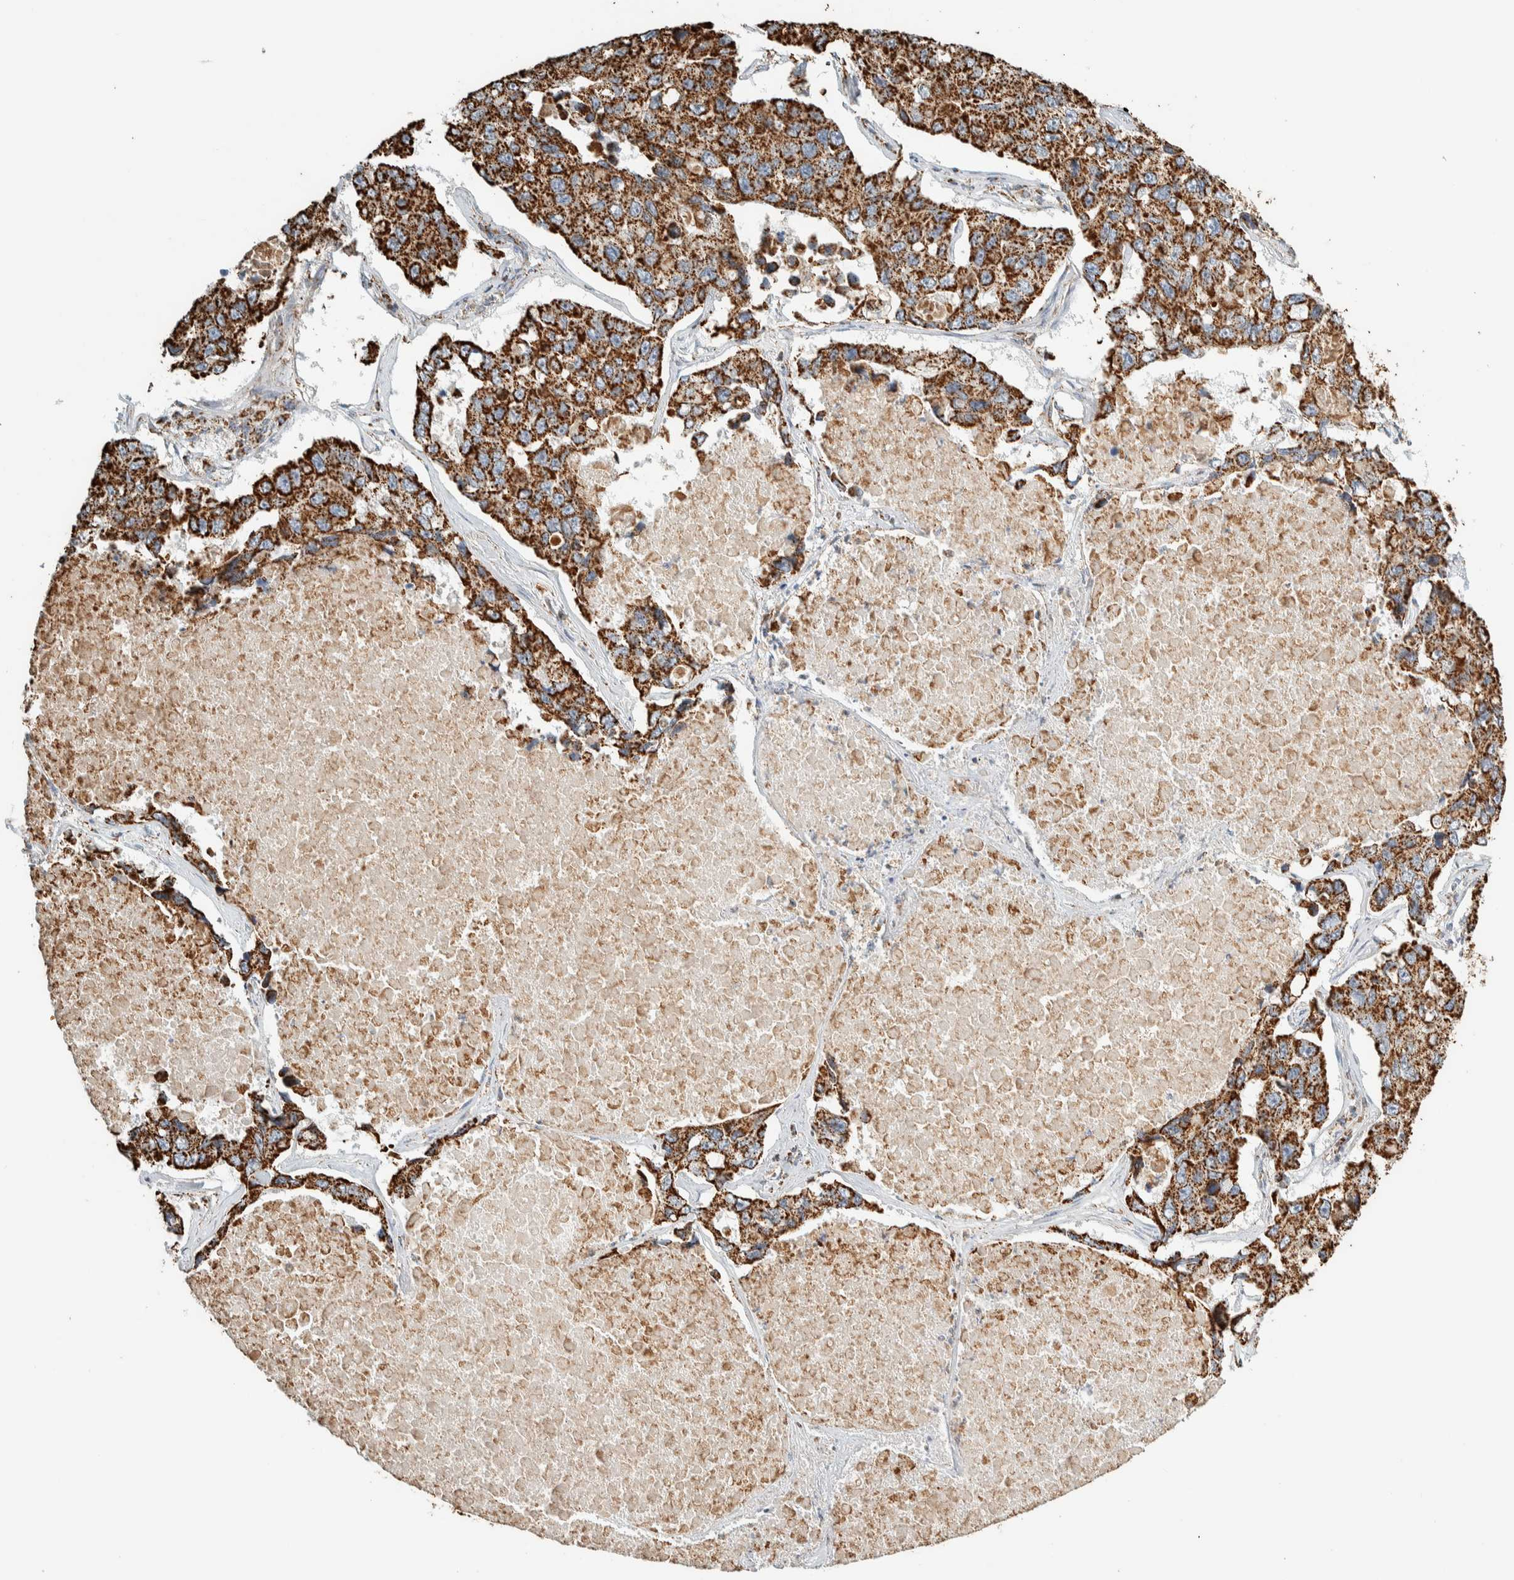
{"staining": {"intensity": "strong", "quantity": ">75%", "location": "cytoplasmic/membranous"}, "tissue": "lung cancer", "cell_type": "Tumor cells", "image_type": "cancer", "snomed": [{"axis": "morphology", "description": "Adenocarcinoma, NOS"}, {"axis": "topography", "description": "Lung"}], "caption": "Tumor cells exhibit high levels of strong cytoplasmic/membranous expression in approximately >75% of cells in human lung adenocarcinoma.", "gene": "ZNF454", "patient": {"sex": "male", "age": 64}}